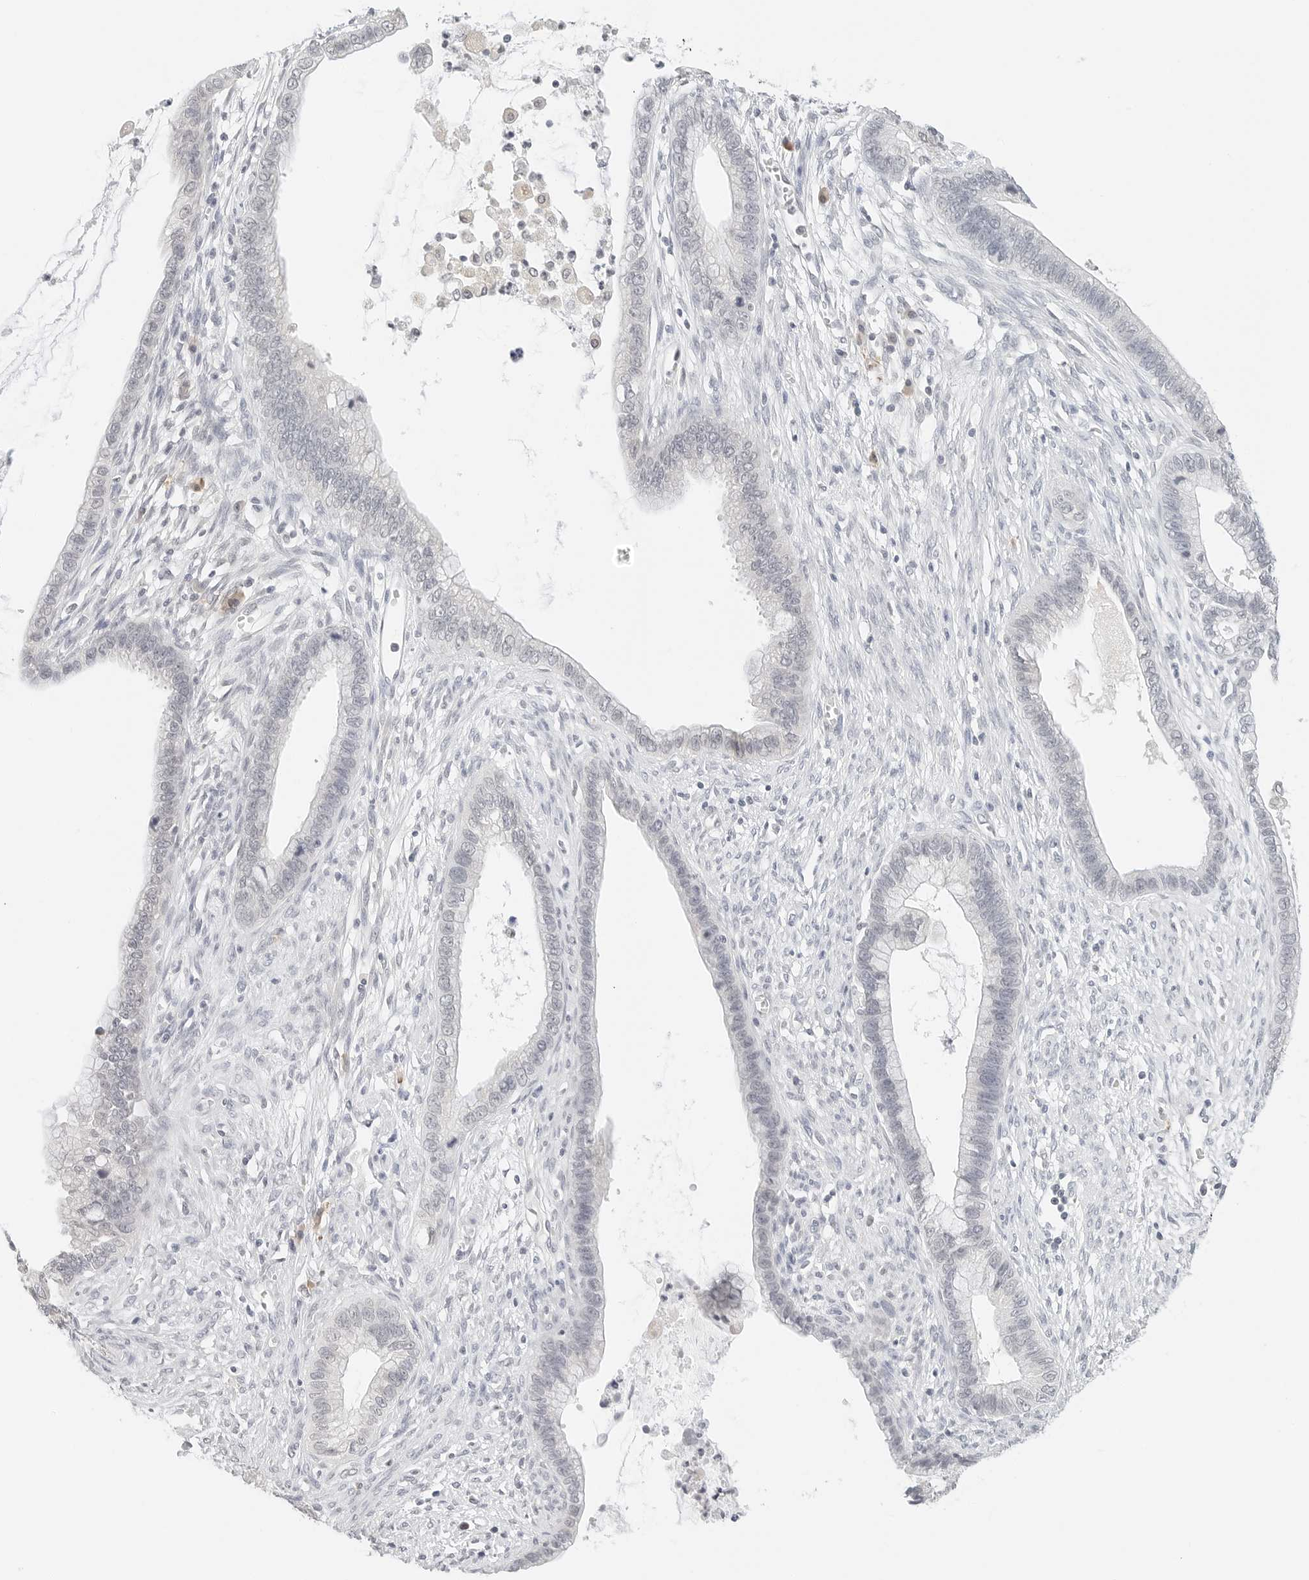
{"staining": {"intensity": "negative", "quantity": "none", "location": "none"}, "tissue": "cervical cancer", "cell_type": "Tumor cells", "image_type": "cancer", "snomed": [{"axis": "morphology", "description": "Adenocarcinoma, NOS"}, {"axis": "topography", "description": "Cervix"}], "caption": "Immunohistochemical staining of cervical cancer (adenocarcinoma) reveals no significant staining in tumor cells. The staining was performed using DAB to visualize the protein expression in brown, while the nuclei were stained in blue with hematoxylin (Magnification: 20x).", "gene": "NEO1", "patient": {"sex": "female", "age": 44}}